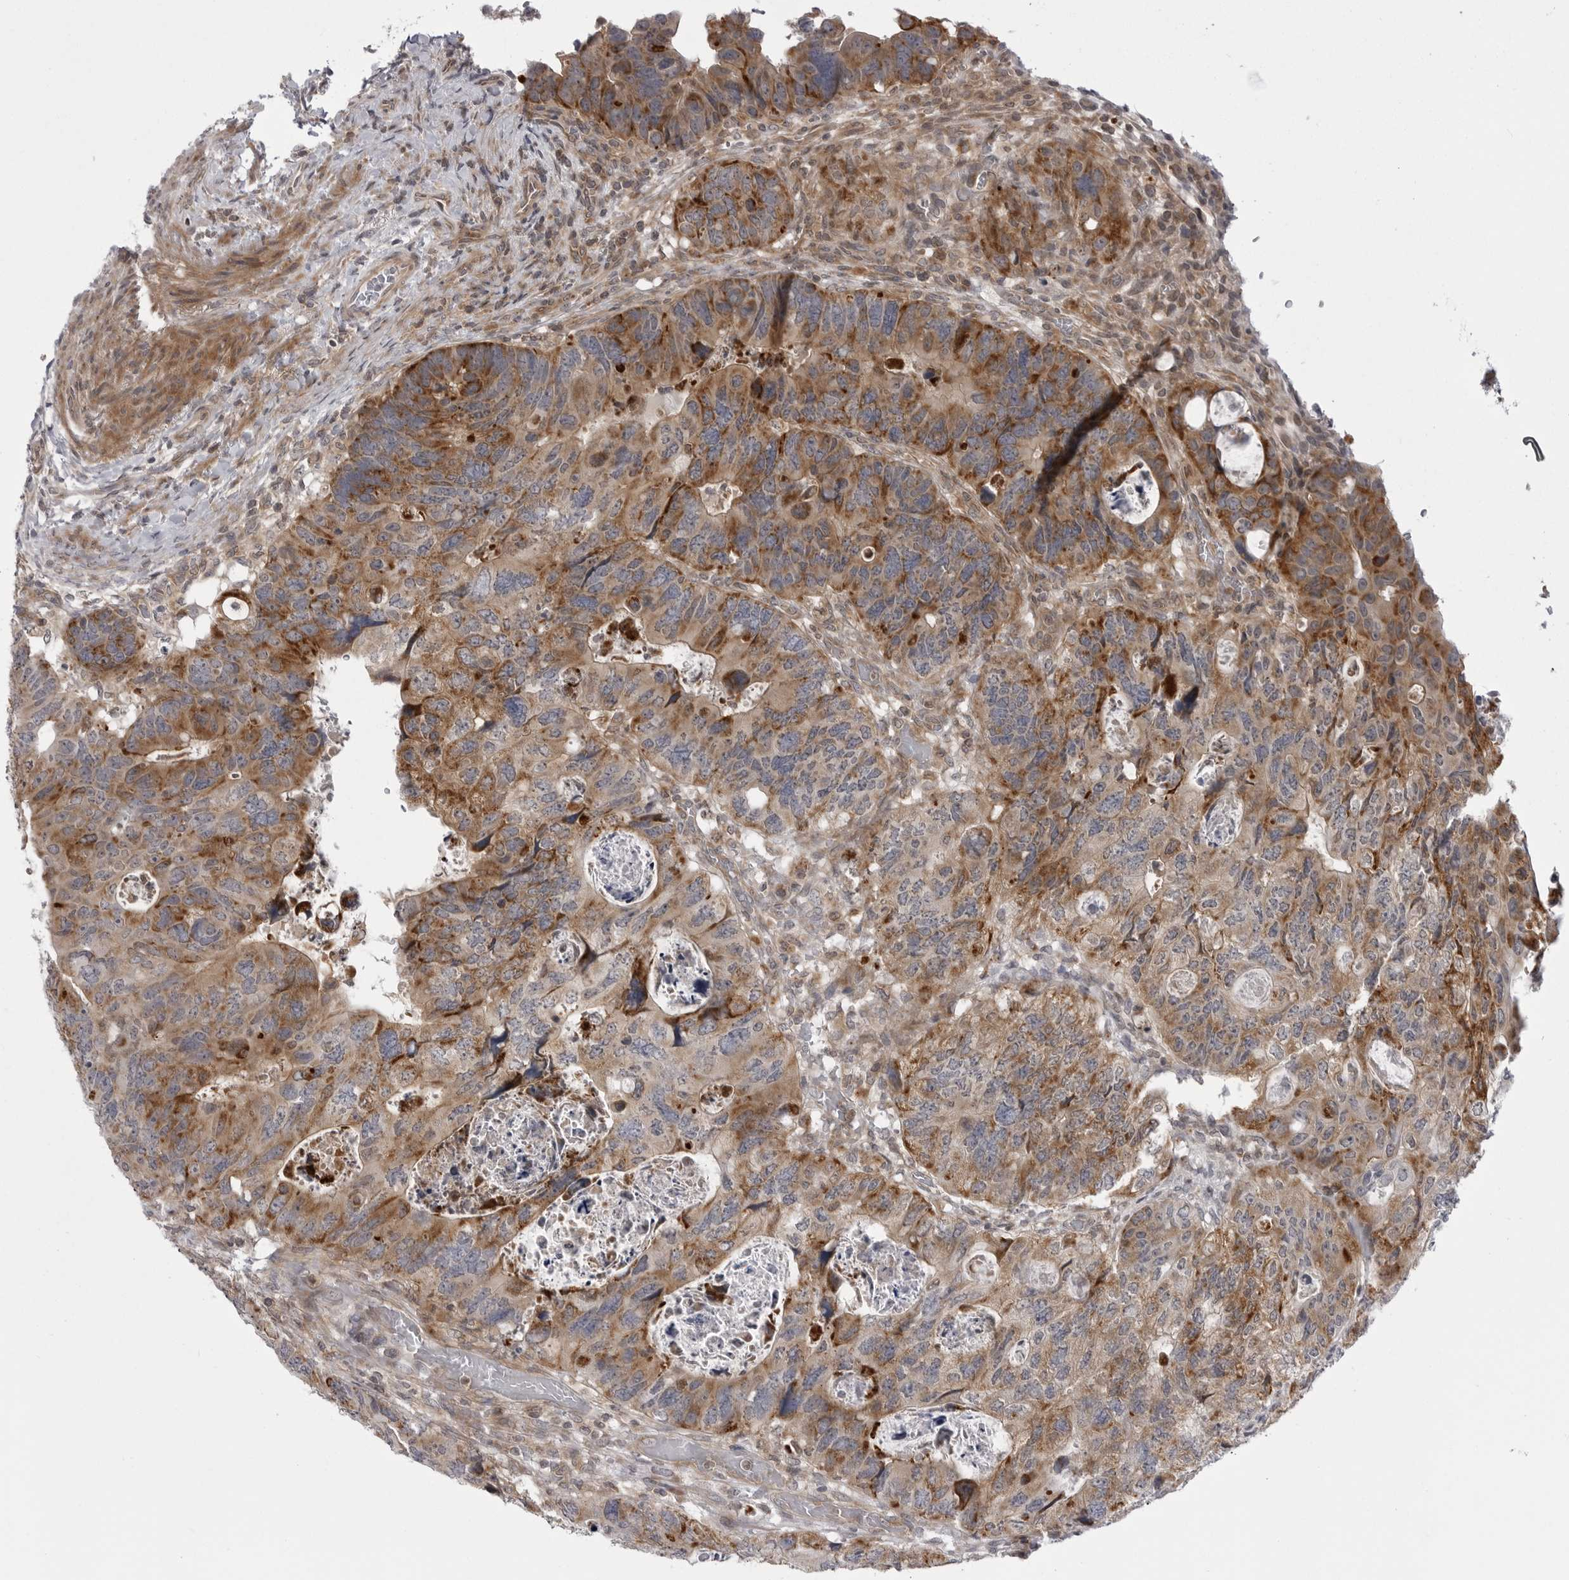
{"staining": {"intensity": "strong", "quantity": "25%-75%", "location": "cytoplasmic/membranous"}, "tissue": "colorectal cancer", "cell_type": "Tumor cells", "image_type": "cancer", "snomed": [{"axis": "morphology", "description": "Adenocarcinoma, NOS"}, {"axis": "topography", "description": "Rectum"}], "caption": "Immunohistochemistry (DAB) staining of colorectal adenocarcinoma displays strong cytoplasmic/membranous protein expression in approximately 25%-75% of tumor cells.", "gene": "CCDC18", "patient": {"sex": "male", "age": 59}}